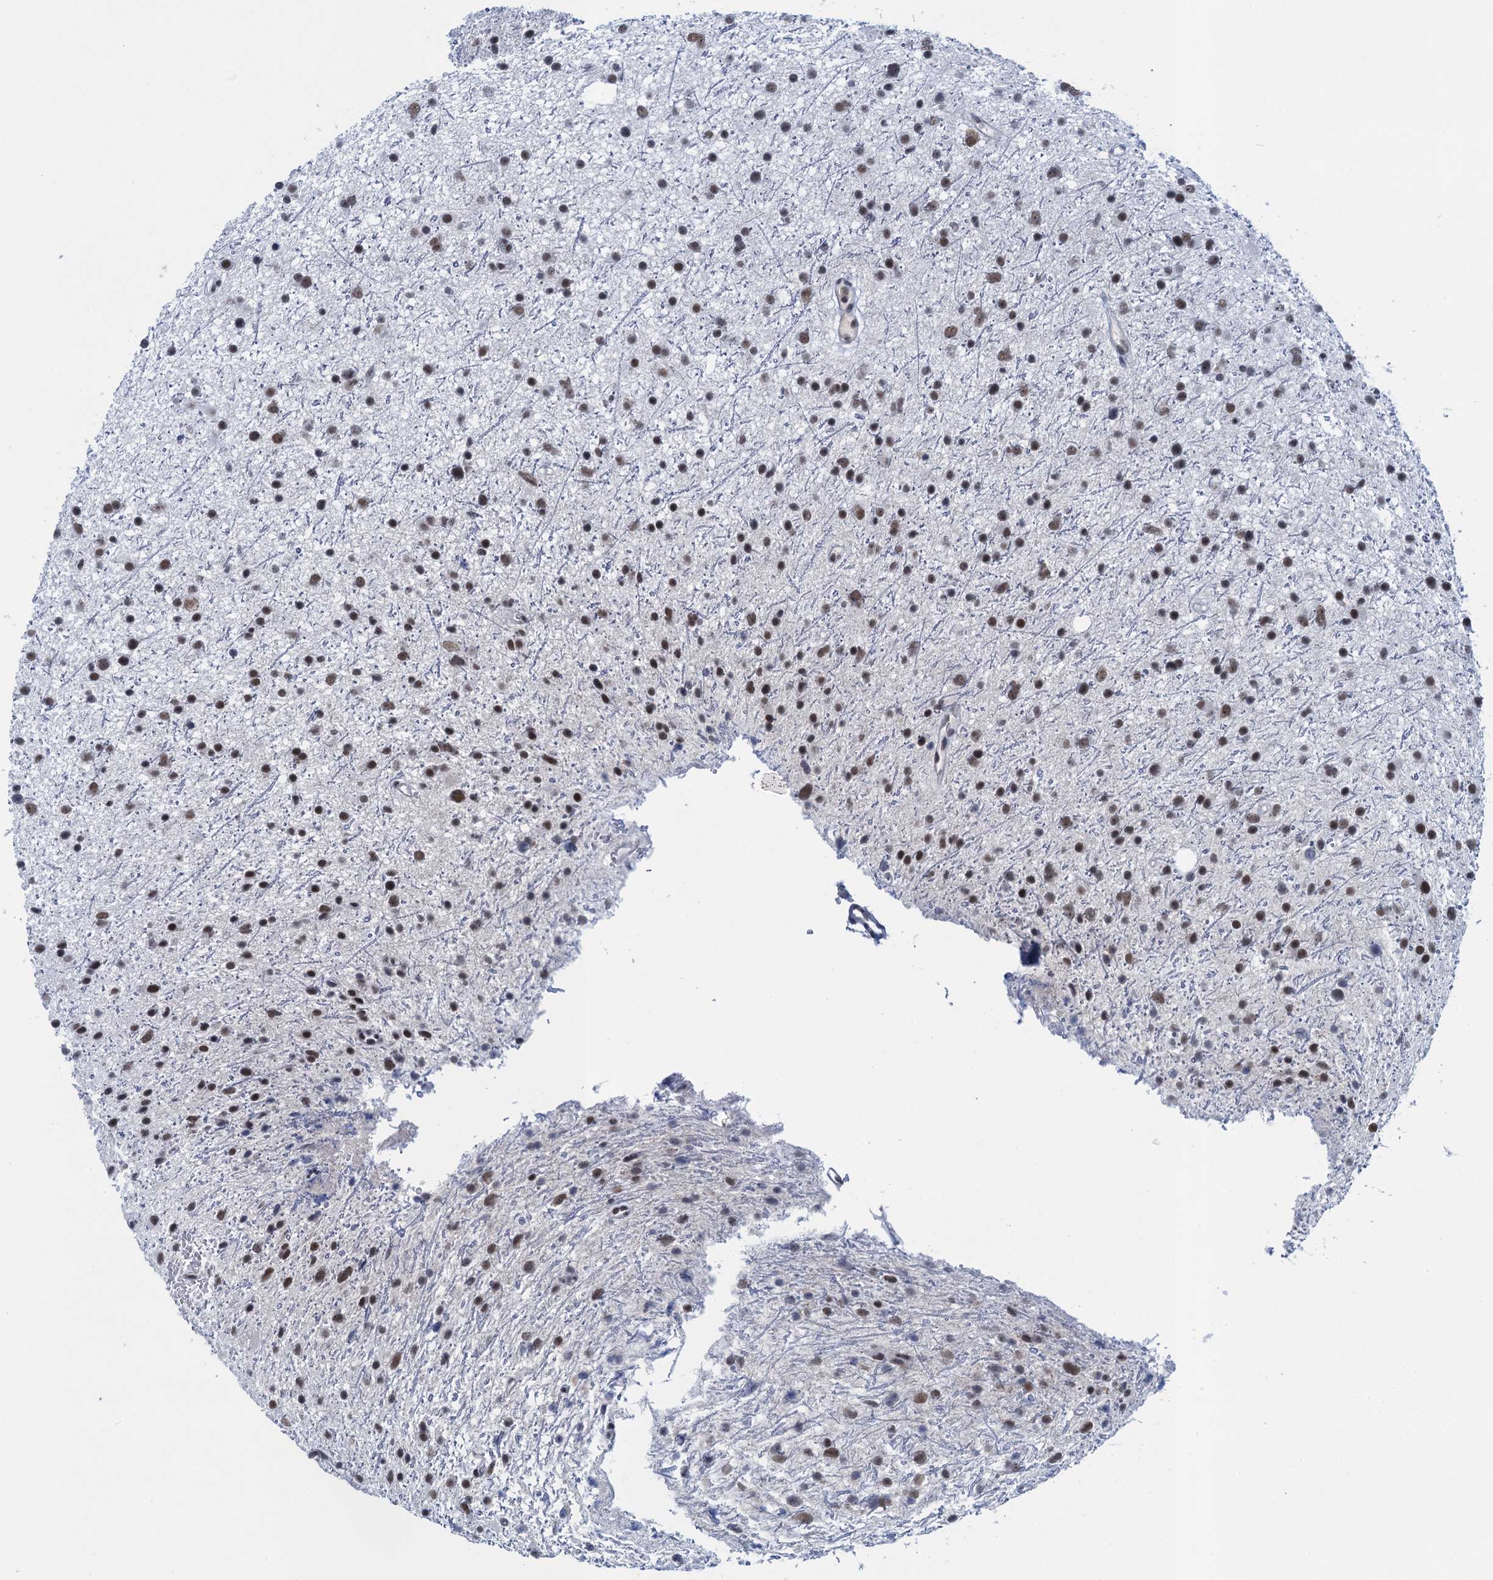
{"staining": {"intensity": "weak", "quantity": "25%-75%", "location": "nuclear"}, "tissue": "glioma", "cell_type": "Tumor cells", "image_type": "cancer", "snomed": [{"axis": "morphology", "description": "Glioma, malignant, Low grade"}, {"axis": "topography", "description": "Cerebral cortex"}], "caption": "Immunohistochemistry staining of glioma, which displays low levels of weak nuclear expression in approximately 25%-75% of tumor cells indicating weak nuclear protein positivity. The staining was performed using DAB (3,3'-diaminobenzidine) (brown) for protein detection and nuclei were counterstained in hematoxylin (blue).", "gene": "EPS8L1", "patient": {"sex": "female", "age": 39}}